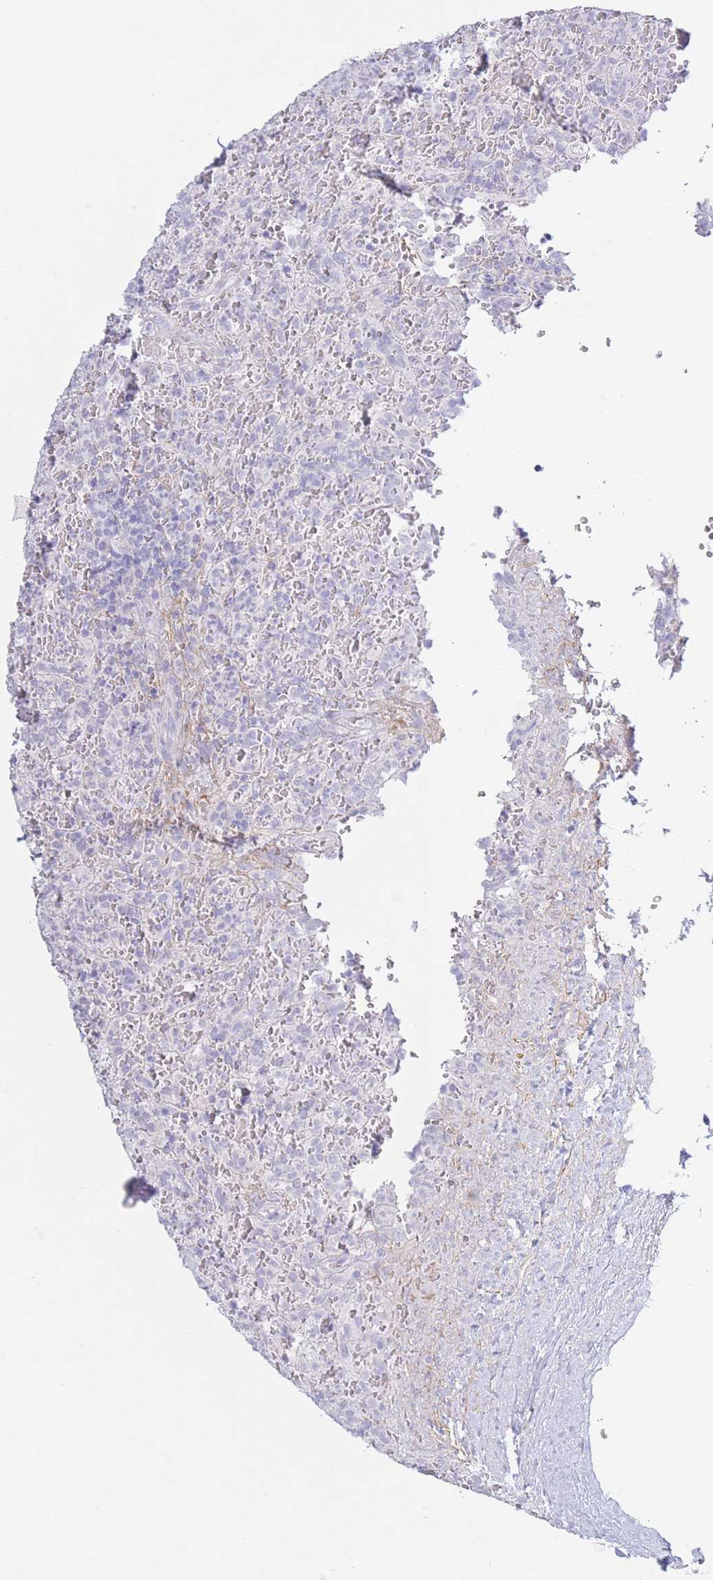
{"staining": {"intensity": "negative", "quantity": "none", "location": "none"}, "tissue": "lymphoma", "cell_type": "Tumor cells", "image_type": "cancer", "snomed": [{"axis": "morphology", "description": "Malignant lymphoma, non-Hodgkin's type, Low grade"}, {"axis": "topography", "description": "Spleen"}], "caption": "Protein analysis of low-grade malignant lymphoma, non-Hodgkin's type shows no significant expression in tumor cells.", "gene": "PKLR", "patient": {"sex": "female", "age": 64}}